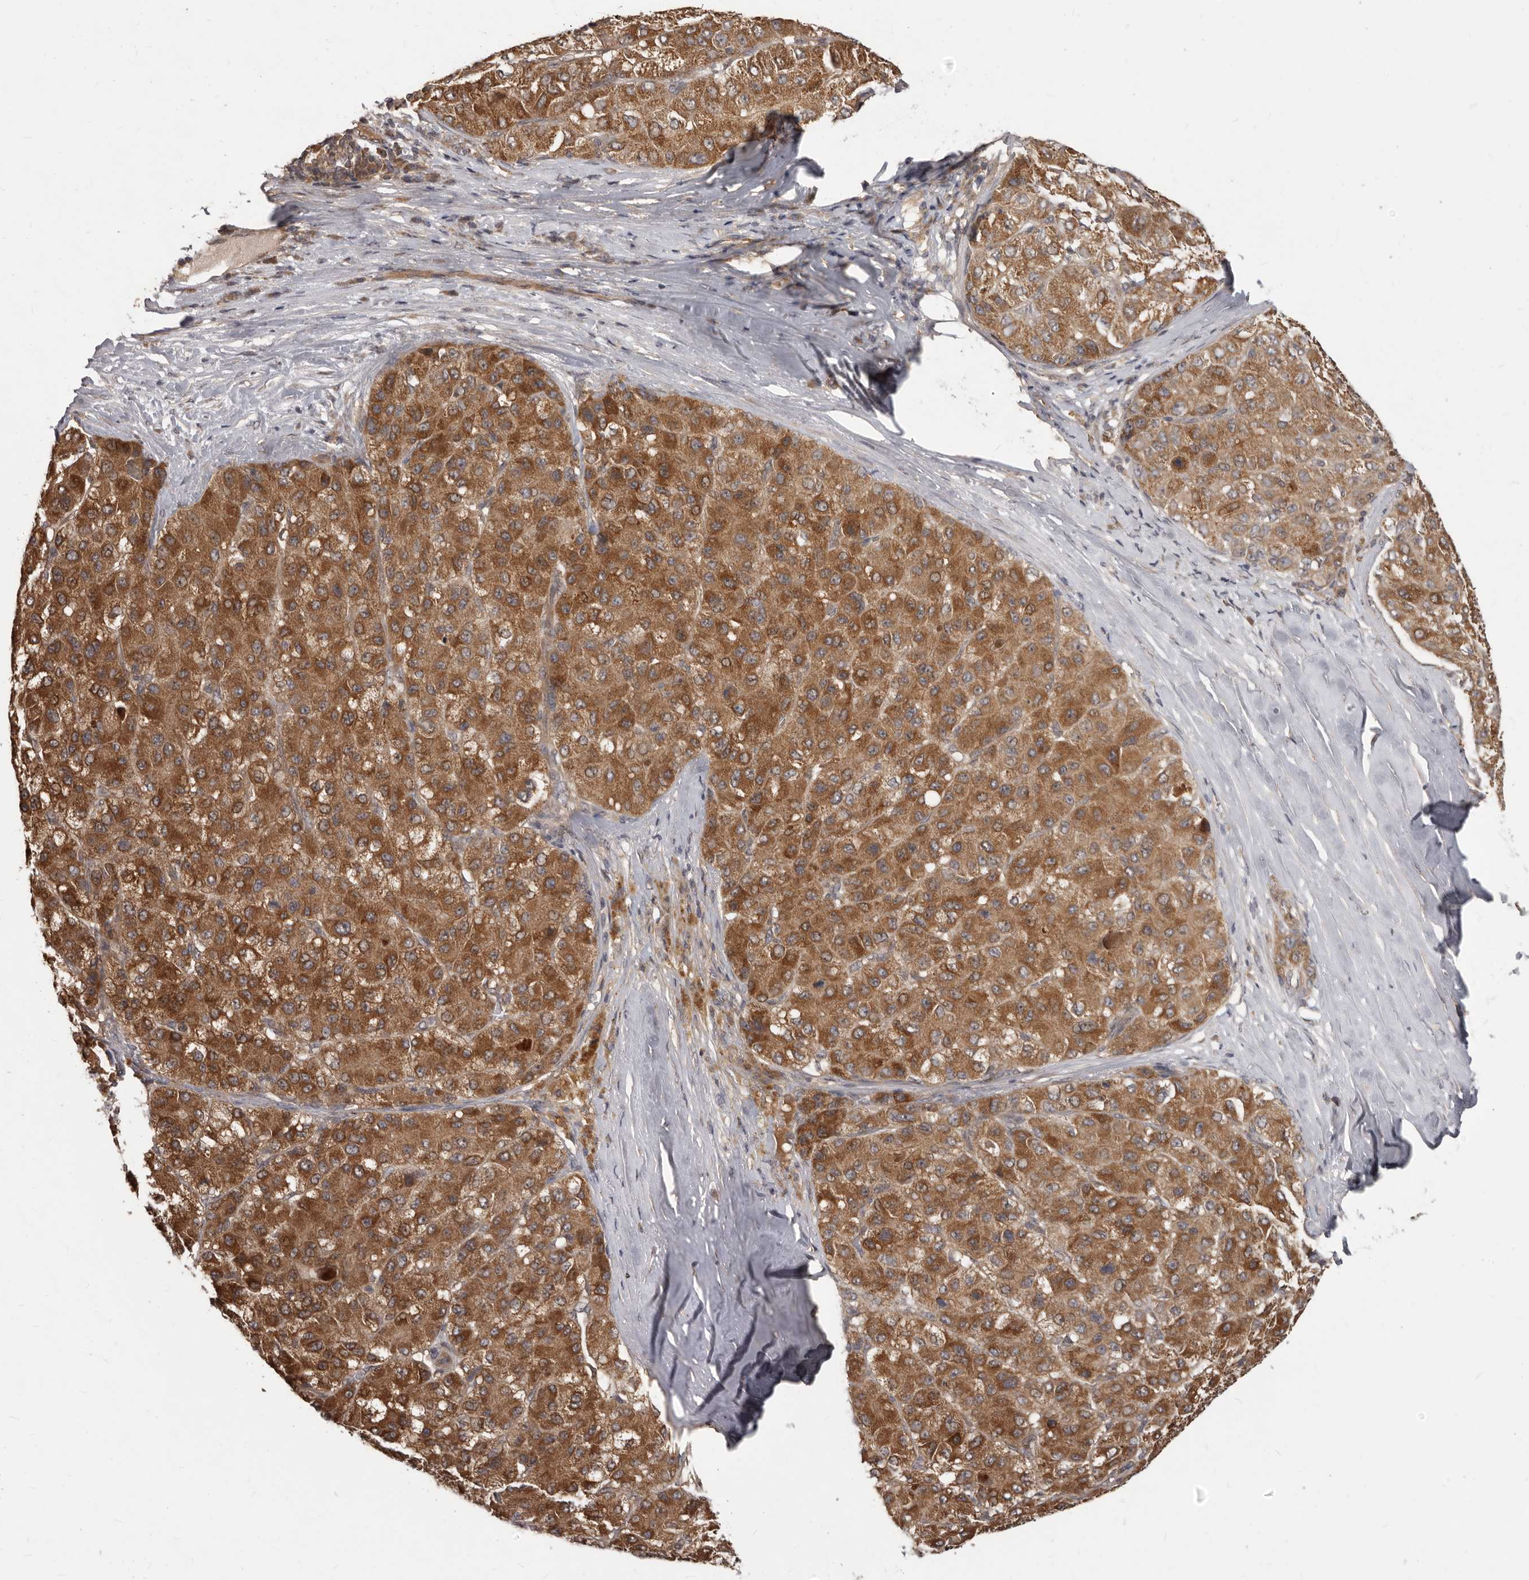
{"staining": {"intensity": "strong", "quantity": ">75%", "location": "cytoplasmic/membranous"}, "tissue": "liver cancer", "cell_type": "Tumor cells", "image_type": "cancer", "snomed": [{"axis": "morphology", "description": "Carcinoma, Hepatocellular, NOS"}, {"axis": "topography", "description": "Liver"}], "caption": "Protein expression analysis of human liver cancer reveals strong cytoplasmic/membranous positivity in about >75% of tumor cells.", "gene": "MTO1", "patient": {"sex": "male", "age": 80}}